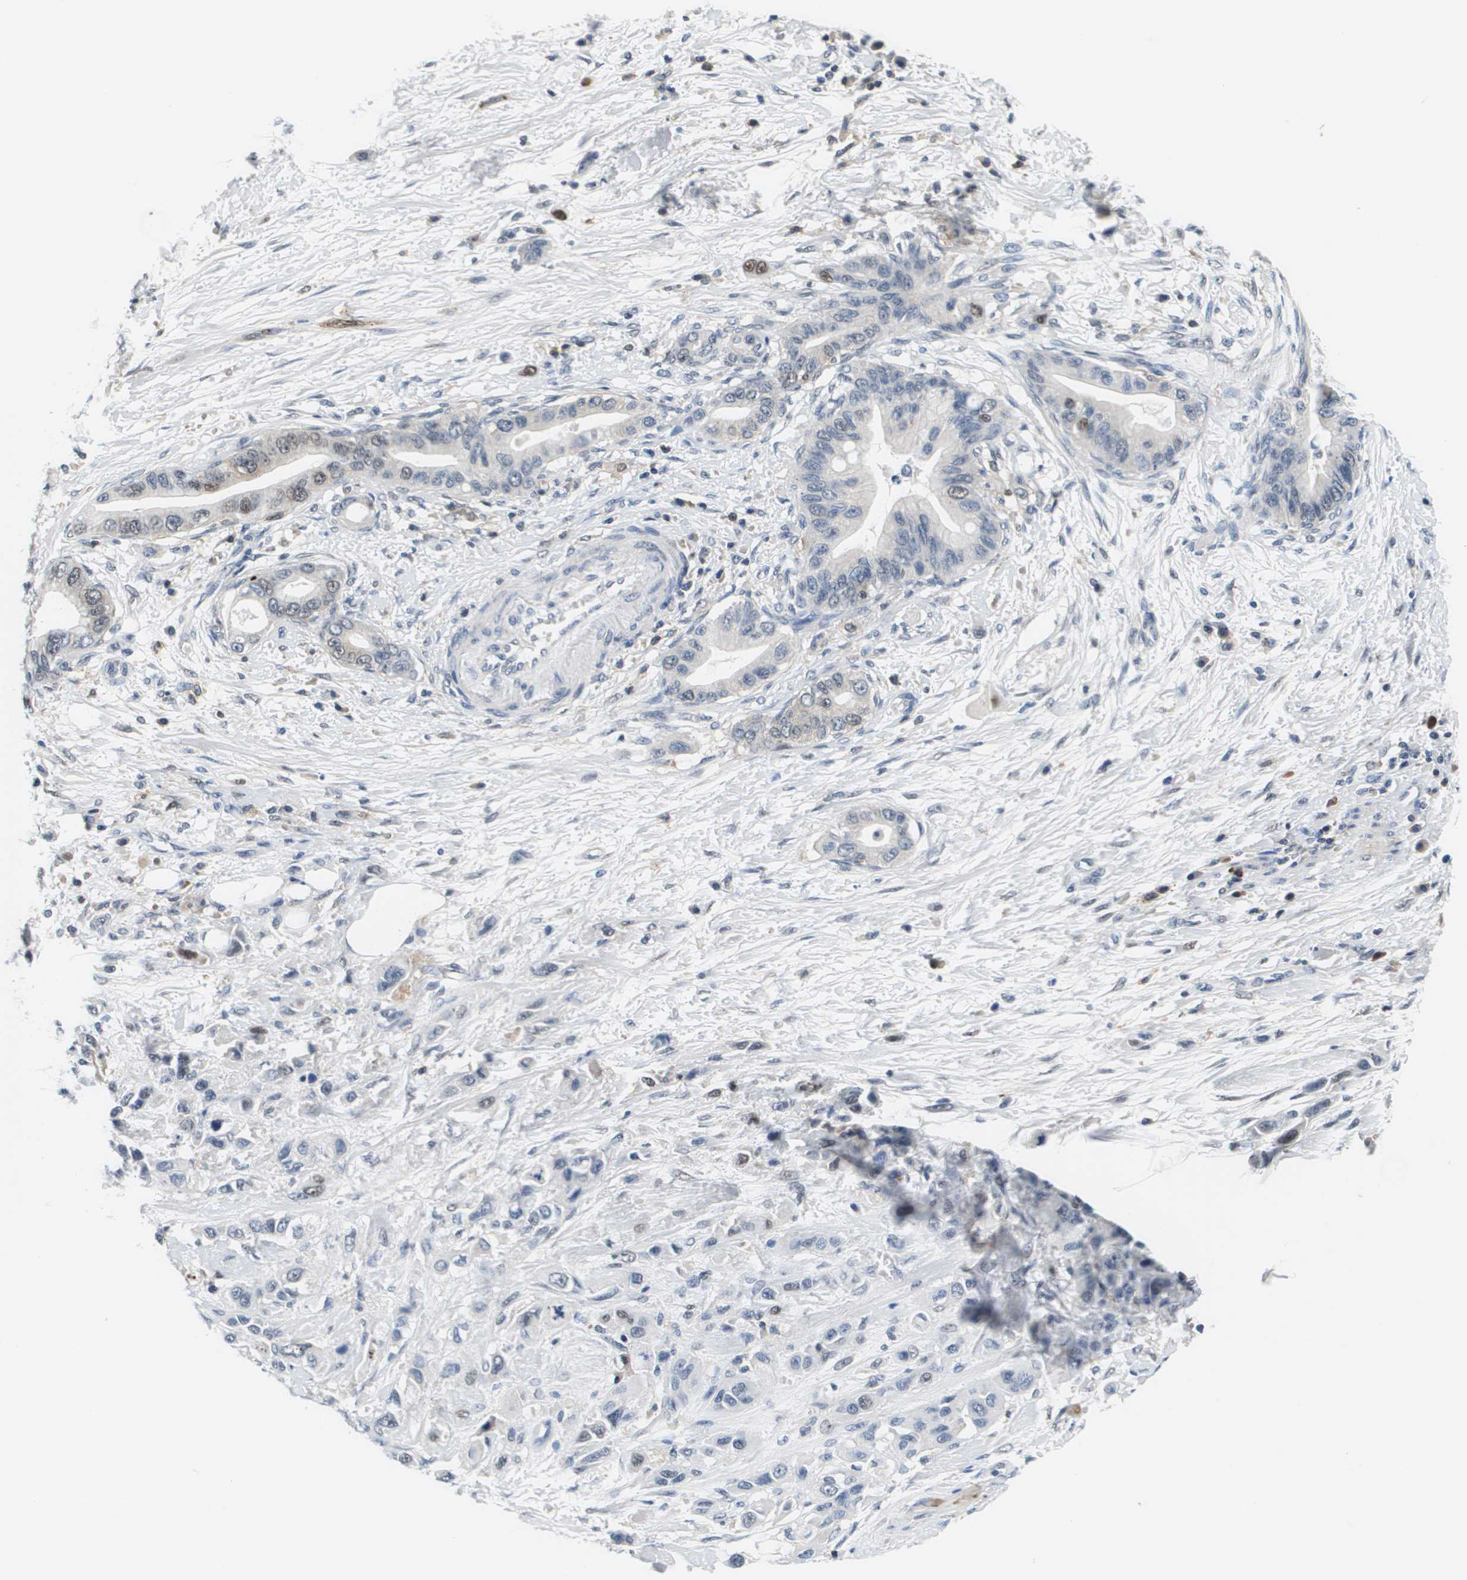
{"staining": {"intensity": "negative", "quantity": "none", "location": "none"}, "tissue": "pancreatic cancer", "cell_type": "Tumor cells", "image_type": "cancer", "snomed": [{"axis": "morphology", "description": "Adenocarcinoma, NOS"}, {"axis": "topography", "description": "Pancreas"}], "caption": "IHC histopathology image of neoplastic tissue: pancreatic adenocarcinoma stained with DAB shows no significant protein expression in tumor cells. (Immunohistochemistry, brightfield microscopy, high magnification).", "gene": "KCNQ5", "patient": {"sex": "female", "age": 73}}